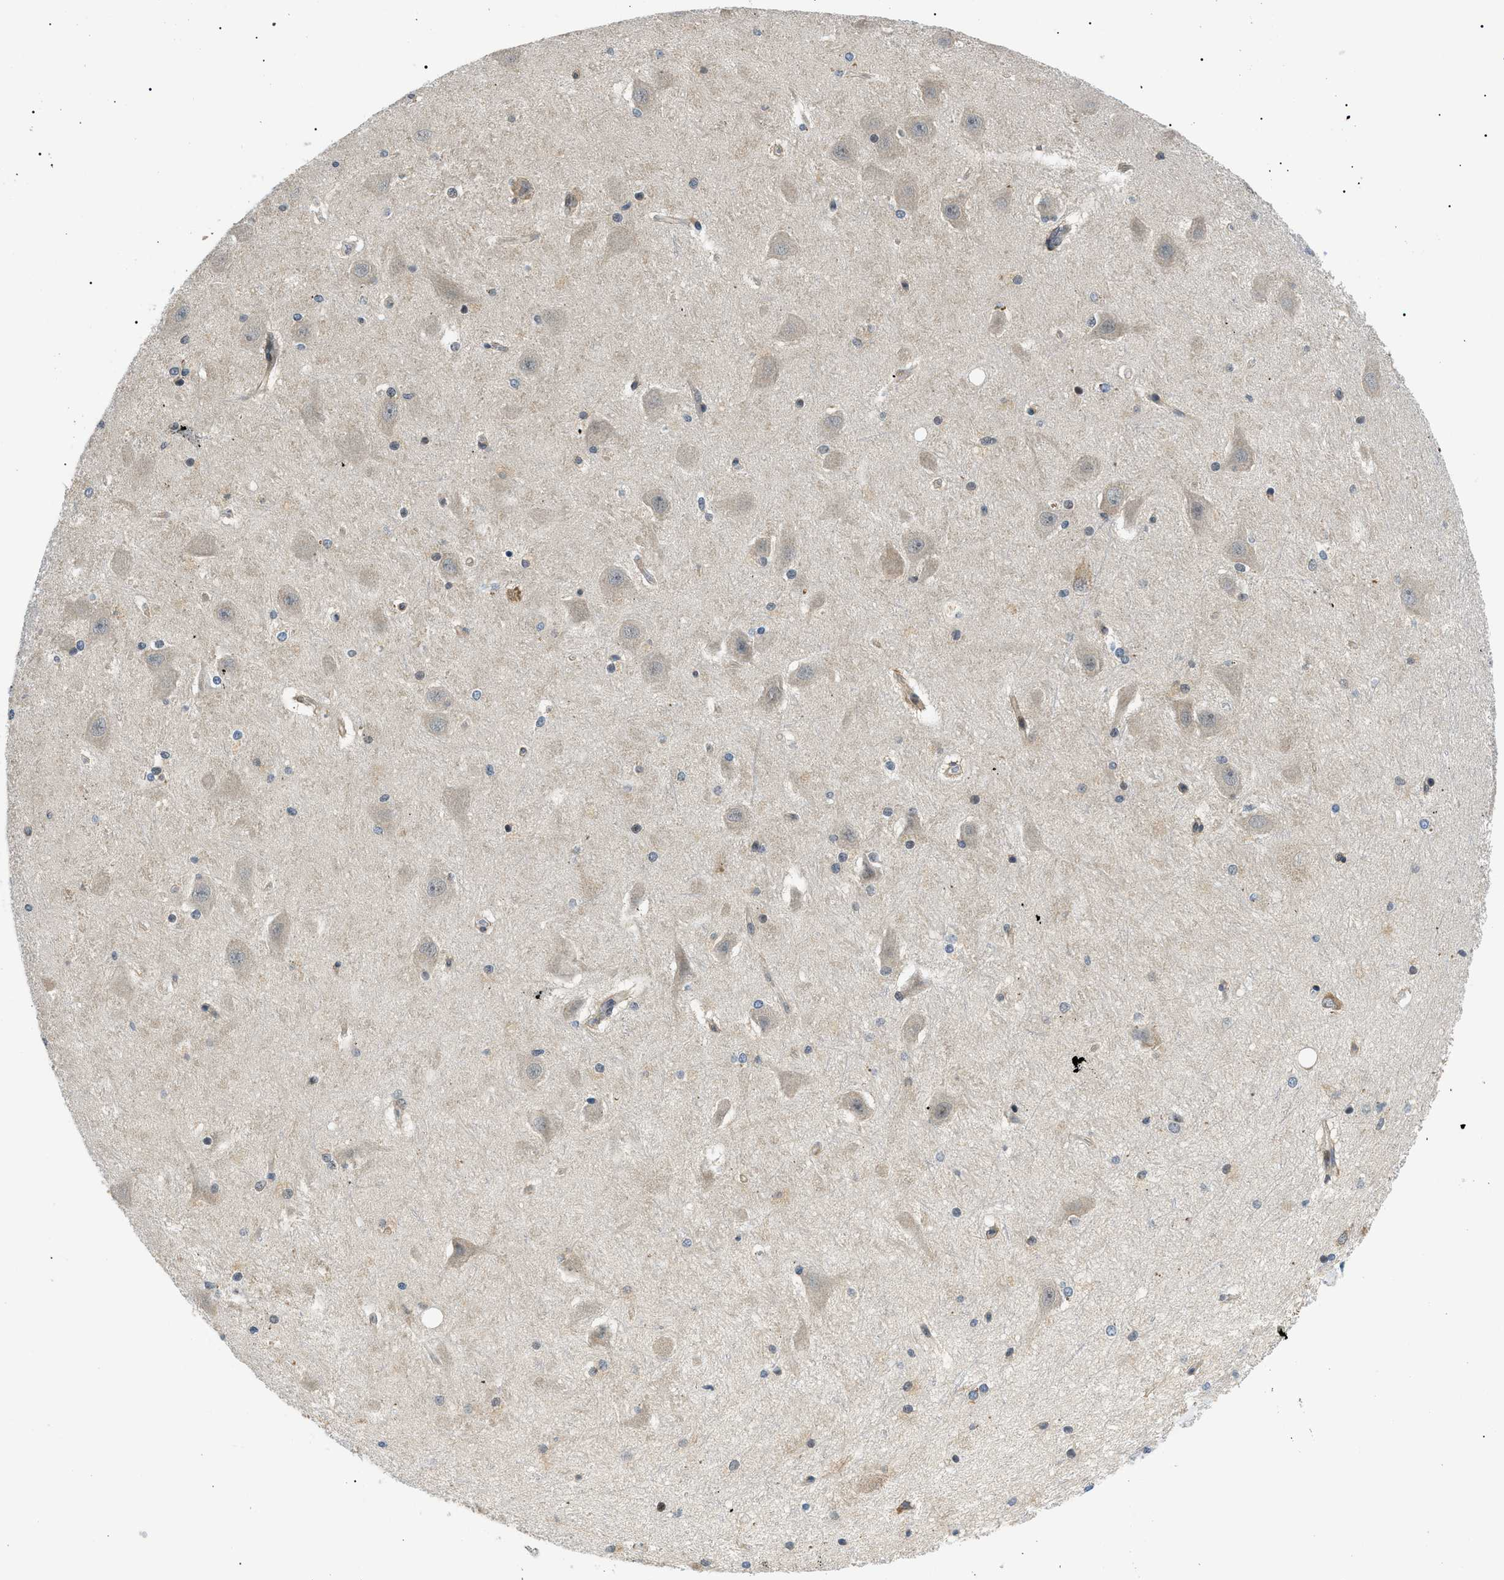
{"staining": {"intensity": "moderate", "quantity": "<25%", "location": "nuclear"}, "tissue": "hippocampus", "cell_type": "Glial cells", "image_type": "normal", "snomed": [{"axis": "morphology", "description": "Normal tissue, NOS"}, {"axis": "topography", "description": "Hippocampus"}], "caption": "Immunohistochemistry (IHC) of benign human hippocampus demonstrates low levels of moderate nuclear expression in approximately <25% of glial cells. The staining was performed using DAB (3,3'-diaminobenzidine) to visualize the protein expression in brown, while the nuclei were stained in blue with hematoxylin (Magnification: 20x).", "gene": "CWC25", "patient": {"sex": "female", "age": 19}}